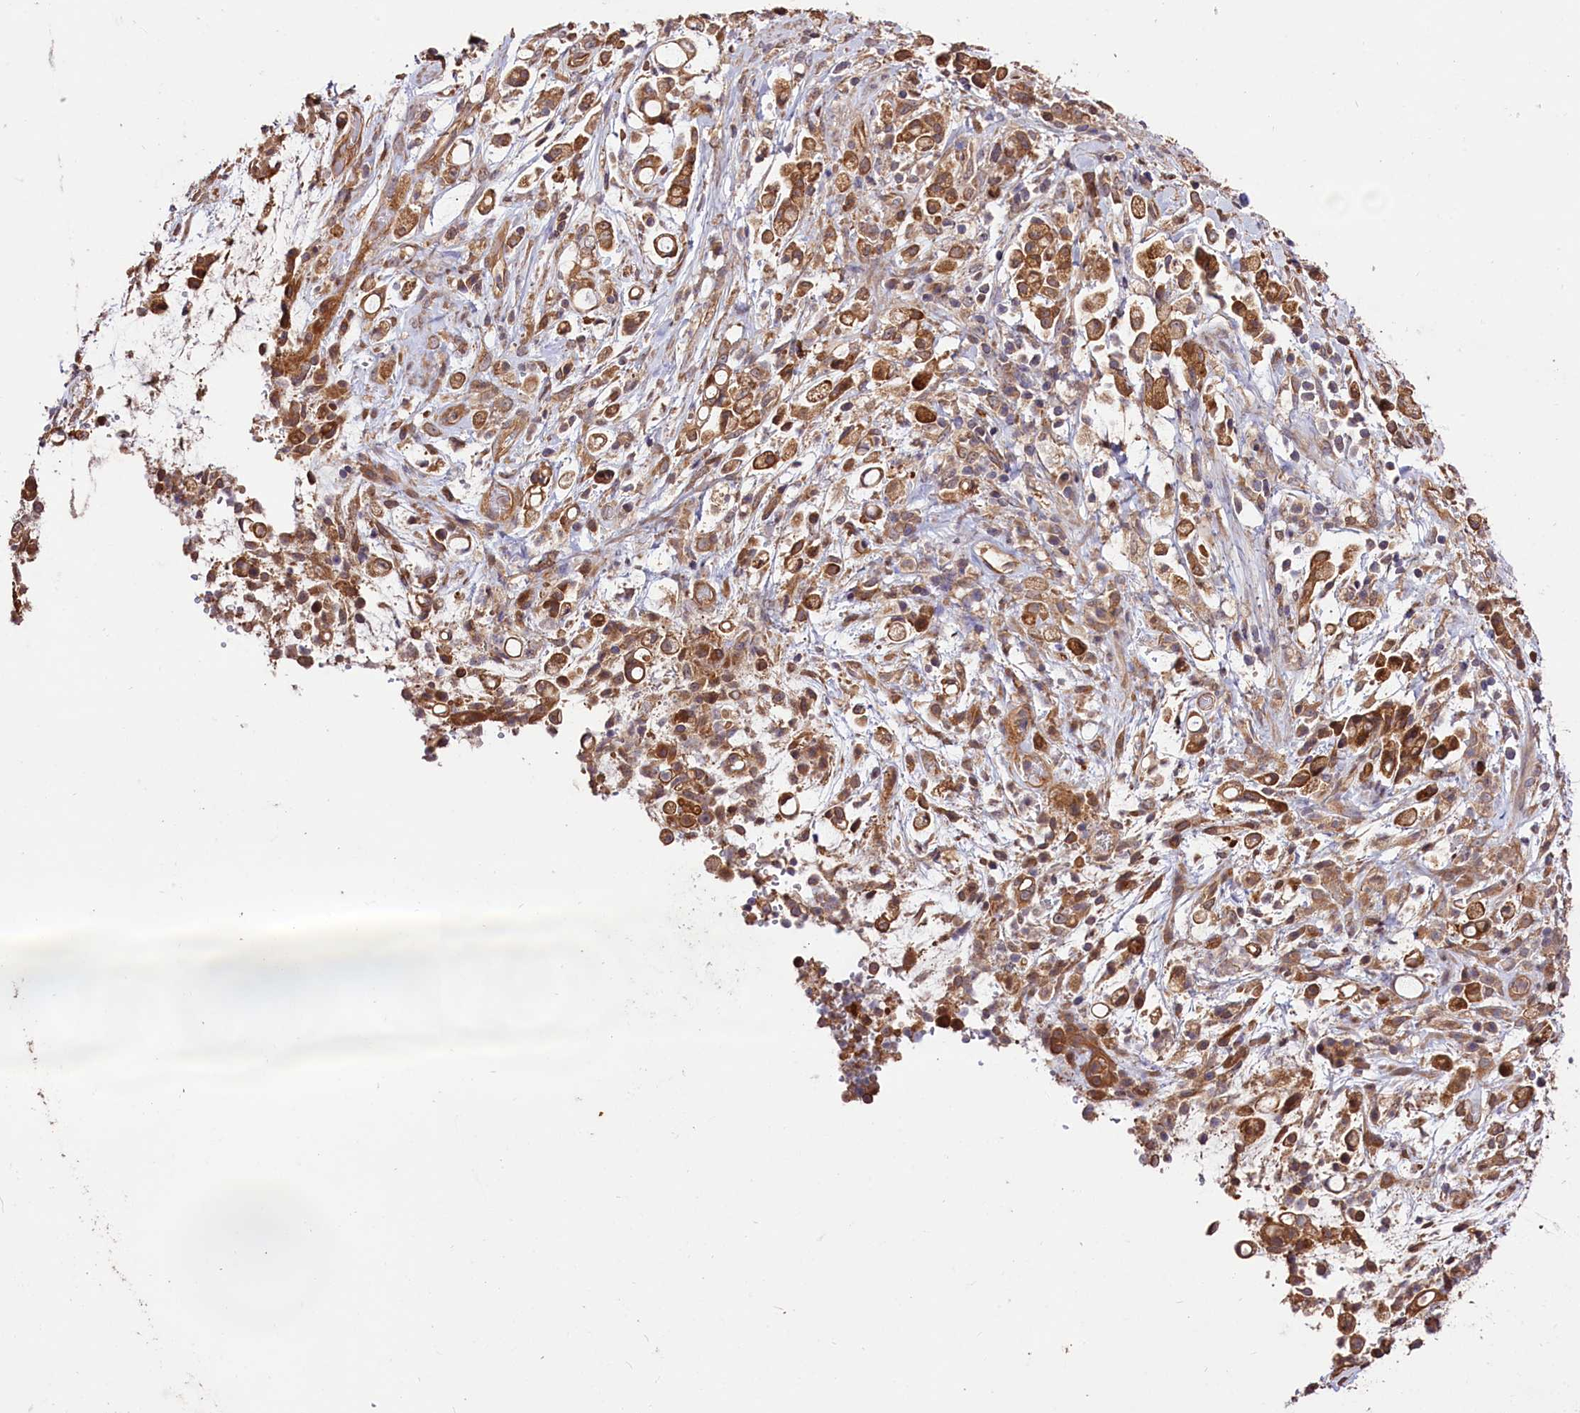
{"staining": {"intensity": "moderate", "quantity": ">75%", "location": "cytoplasmic/membranous"}, "tissue": "stomach cancer", "cell_type": "Tumor cells", "image_type": "cancer", "snomed": [{"axis": "morphology", "description": "Adenocarcinoma, NOS"}, {"axis": "topography", "description": "Stomach"}], "caption": "A brown stain labels moderate cytoplasmic/membranous staining of a protein in stomach cancer (adenocarcinoma) tumor cells.", "gene": "CES3", "patient": {"sex": "female", "age": 60}}